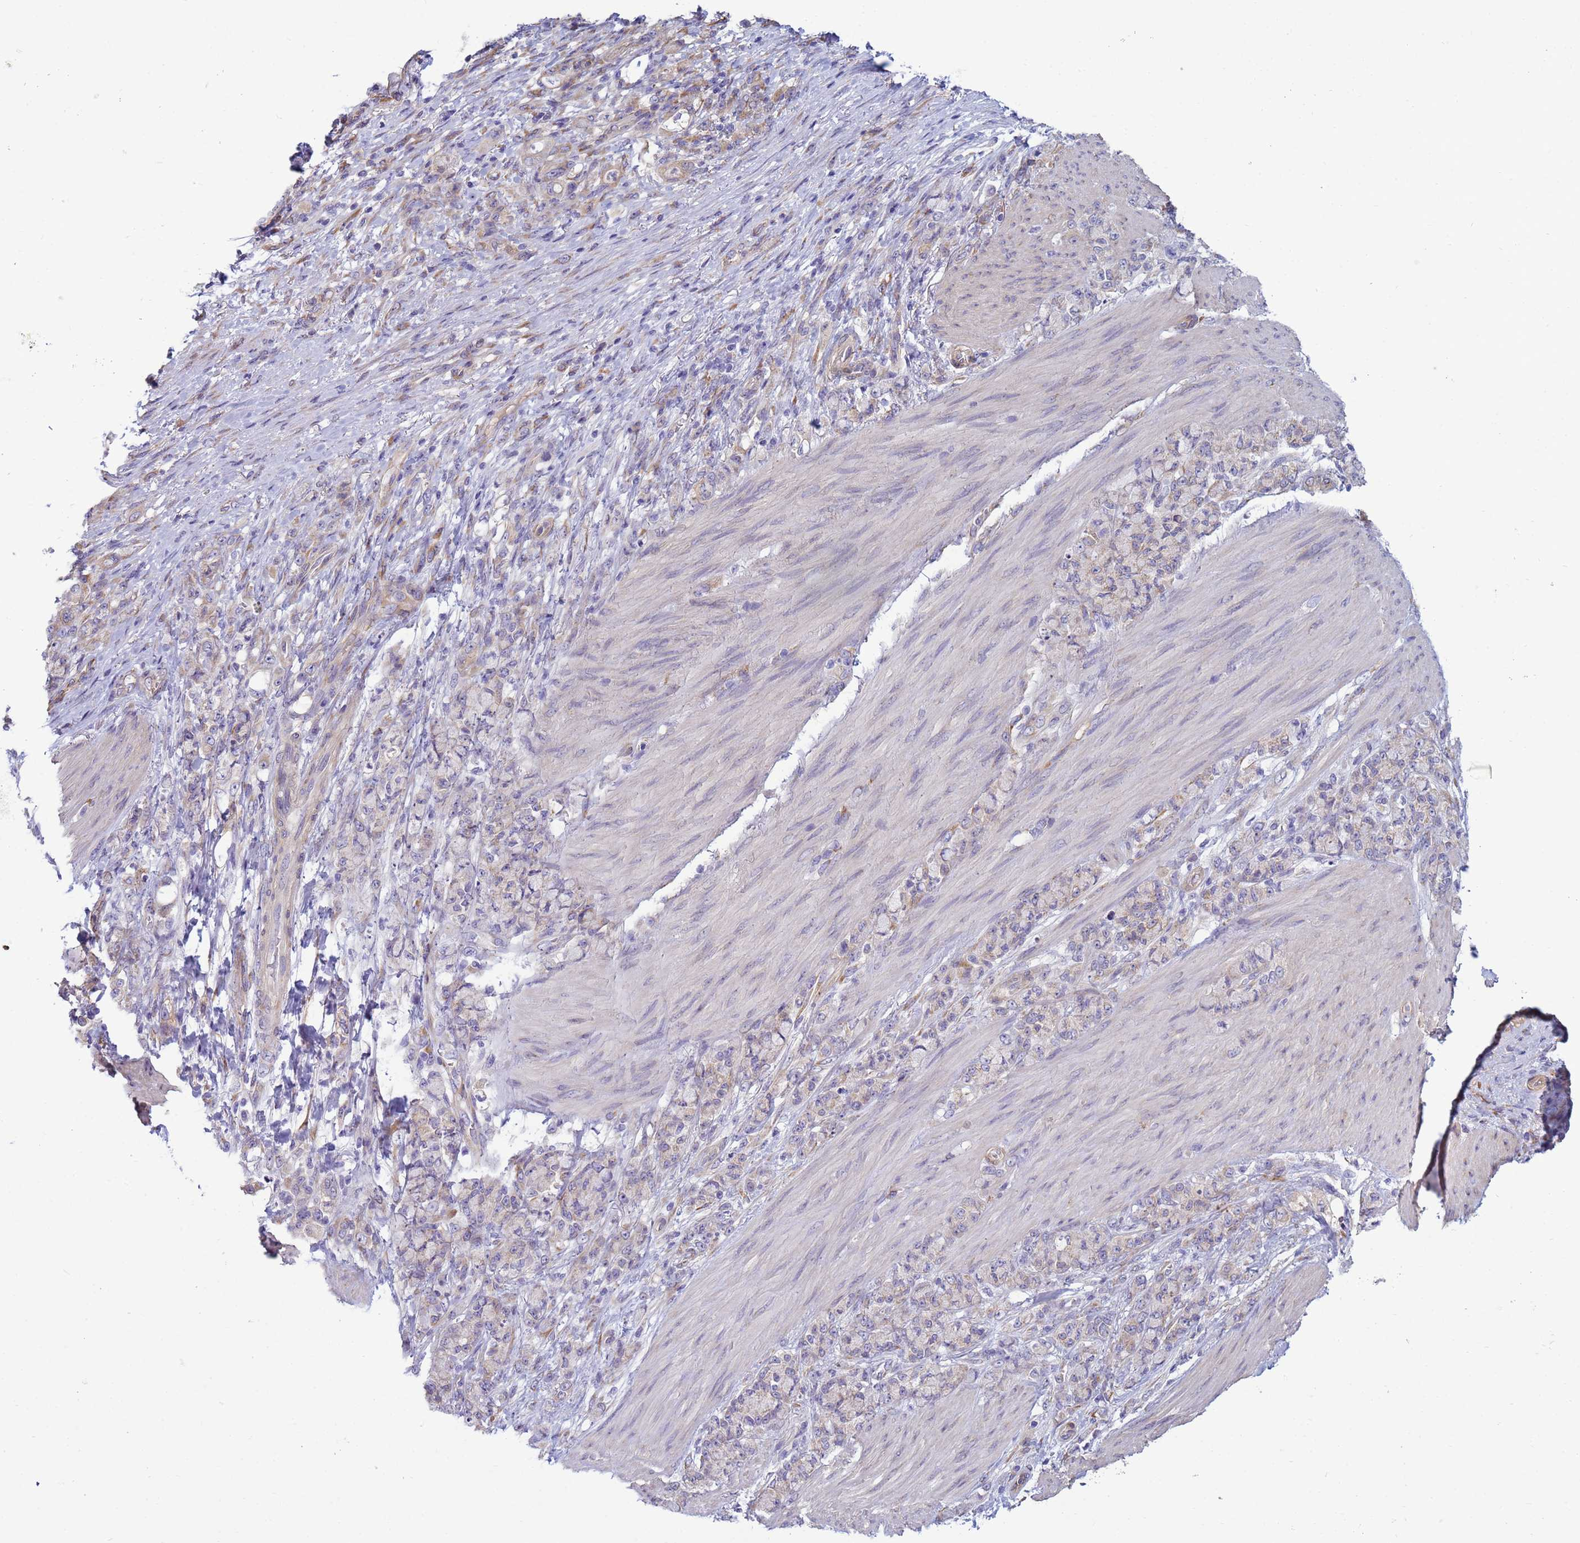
{"staining": {"intensity": "weak", "quantity": "<25%", "location": "cytoplasmic/membranous"}, "tissue": "stomach cancer", "cell_type": "Tumor cells", "image_type": "cancer", "snomed": [{"axis": "morphology", "description": "Normal tissue, NOS"}, {"axis": "morphology", "description": "Adenocarcinoma, NOS"}, {"axis": "topography", "description": "Stomach"}], "caption": "Image shows no protein positivity in tumor cells of stomach cancer tissue.", "gene": "TRPC6", "patient": {"sex": "female", "age": 79}}